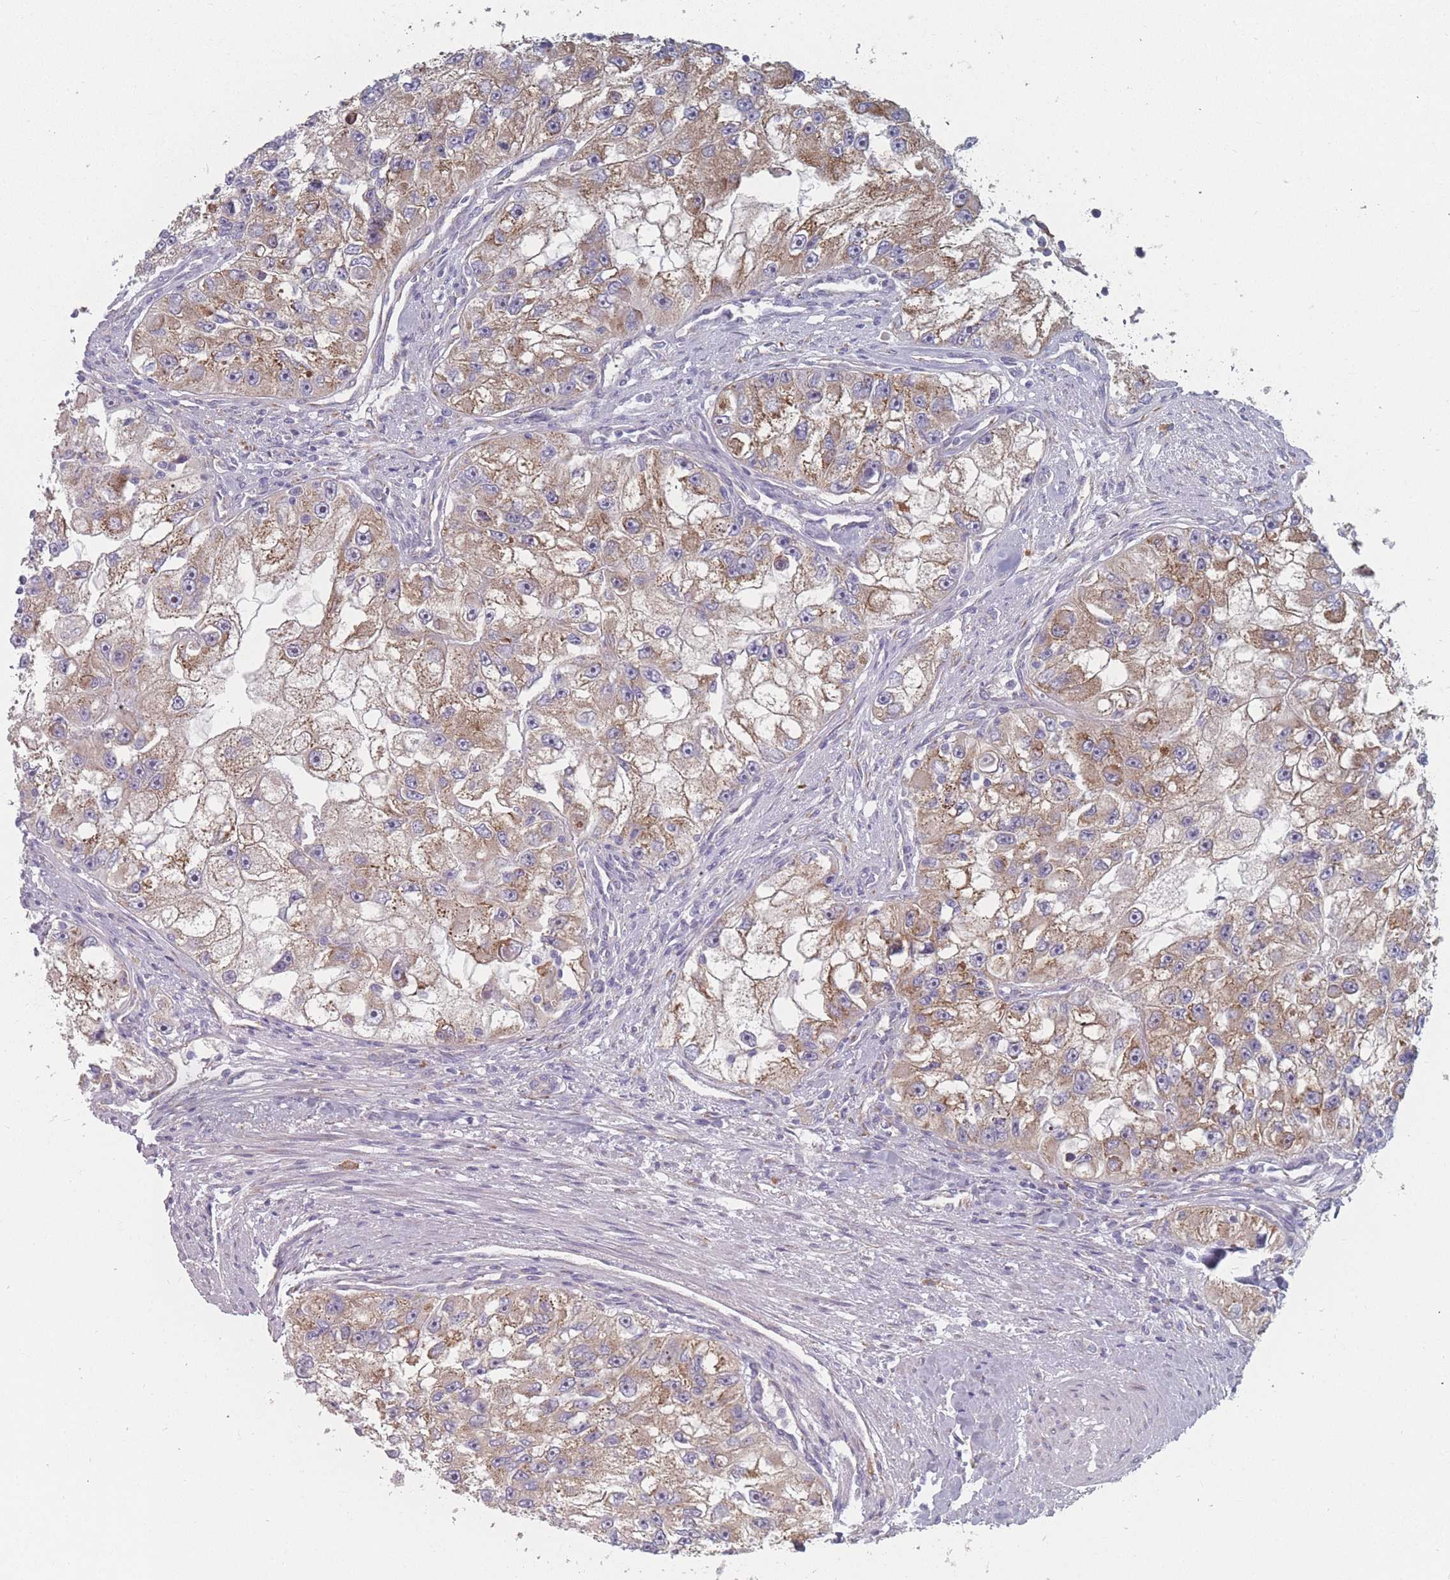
{"staining": {"intensity": "moderate", "quantity": ">75%", "location": "cytoplasmic/membranous"}, "tissue": "renal cancer", "cell_type": "Tumor cells", "image_type": "cancer", "snomed": [{"axis": "morphology", "description": "Adenocarcinoma, NOS"}, {"axis": "topography", "description": "Kidney"}], "caption": "Tumor cells show medium levels of moderate cytoplasmic/membranous positivity in about >75% of cells in renal cancer. Immunohistochemistry (ihc) stains the protein in brown and the nuclei are stained blue.", "gene": "CACNG5", "patient": {"sex": "male", "age": 63}}